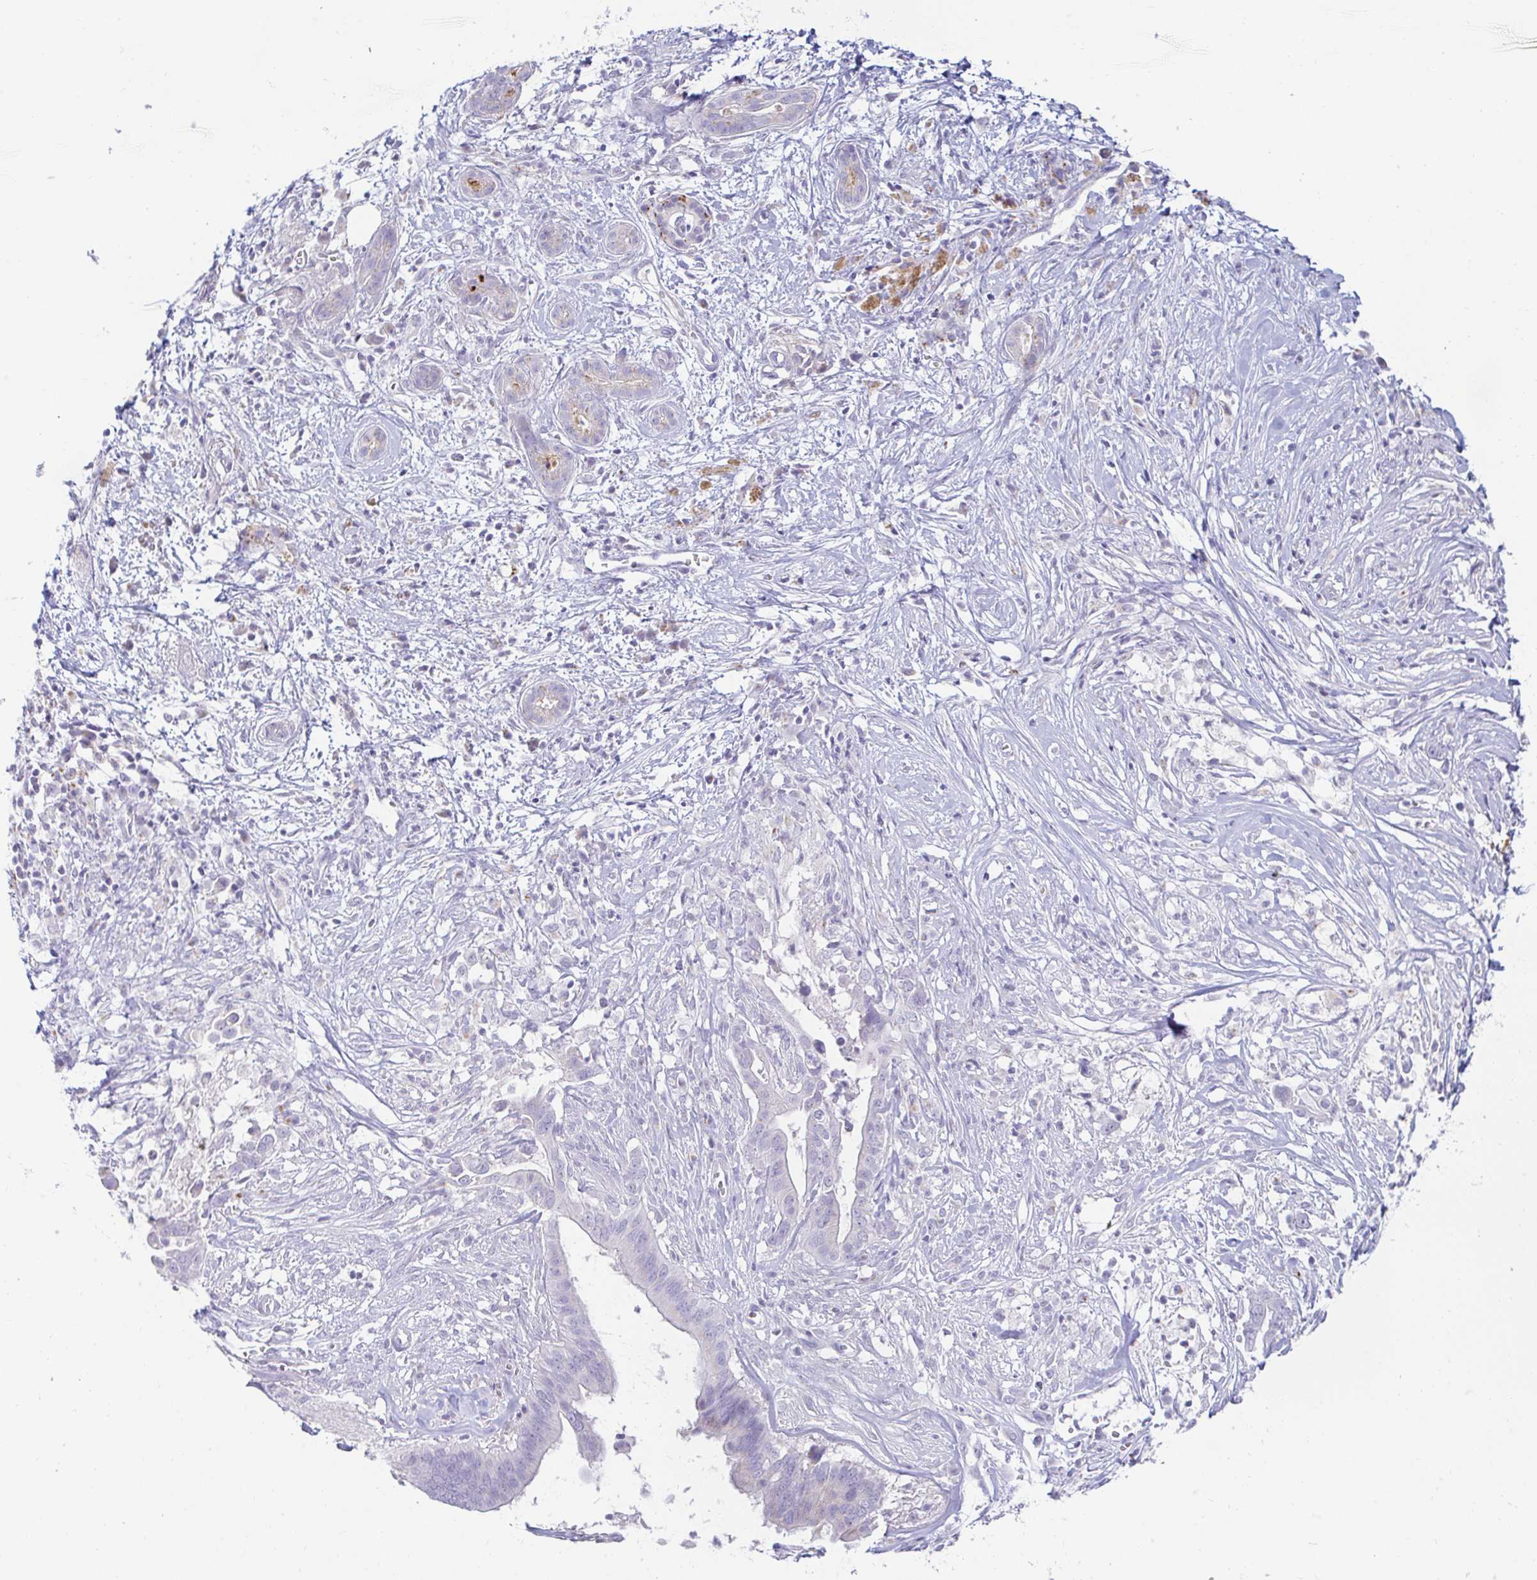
{"staining": {"intensity": "negative", "quantity": "none", "location": "none"}, "tissue": "pancreatic cancer", "cell_type": "Tumor cells", "image_type": "cancer", "snomed": [{"axis": "morphology", "description": "Adenocarcinoma, NOS"}, {"axis": "topography", "description": "Pancreas"}], "caption": "Pancreatic cancer was stained to show a protein in brown. There is no significant expression in tumor cells. The staining was performed using DAB (3,3'-diaminobenzidine) to visualize the protein expression in brown, while the nuclei were stained in blue with hematoxylin (Magnification: 20x).", "gene": "OR51D1", "patient": {"sex": "male", "age": 61}}